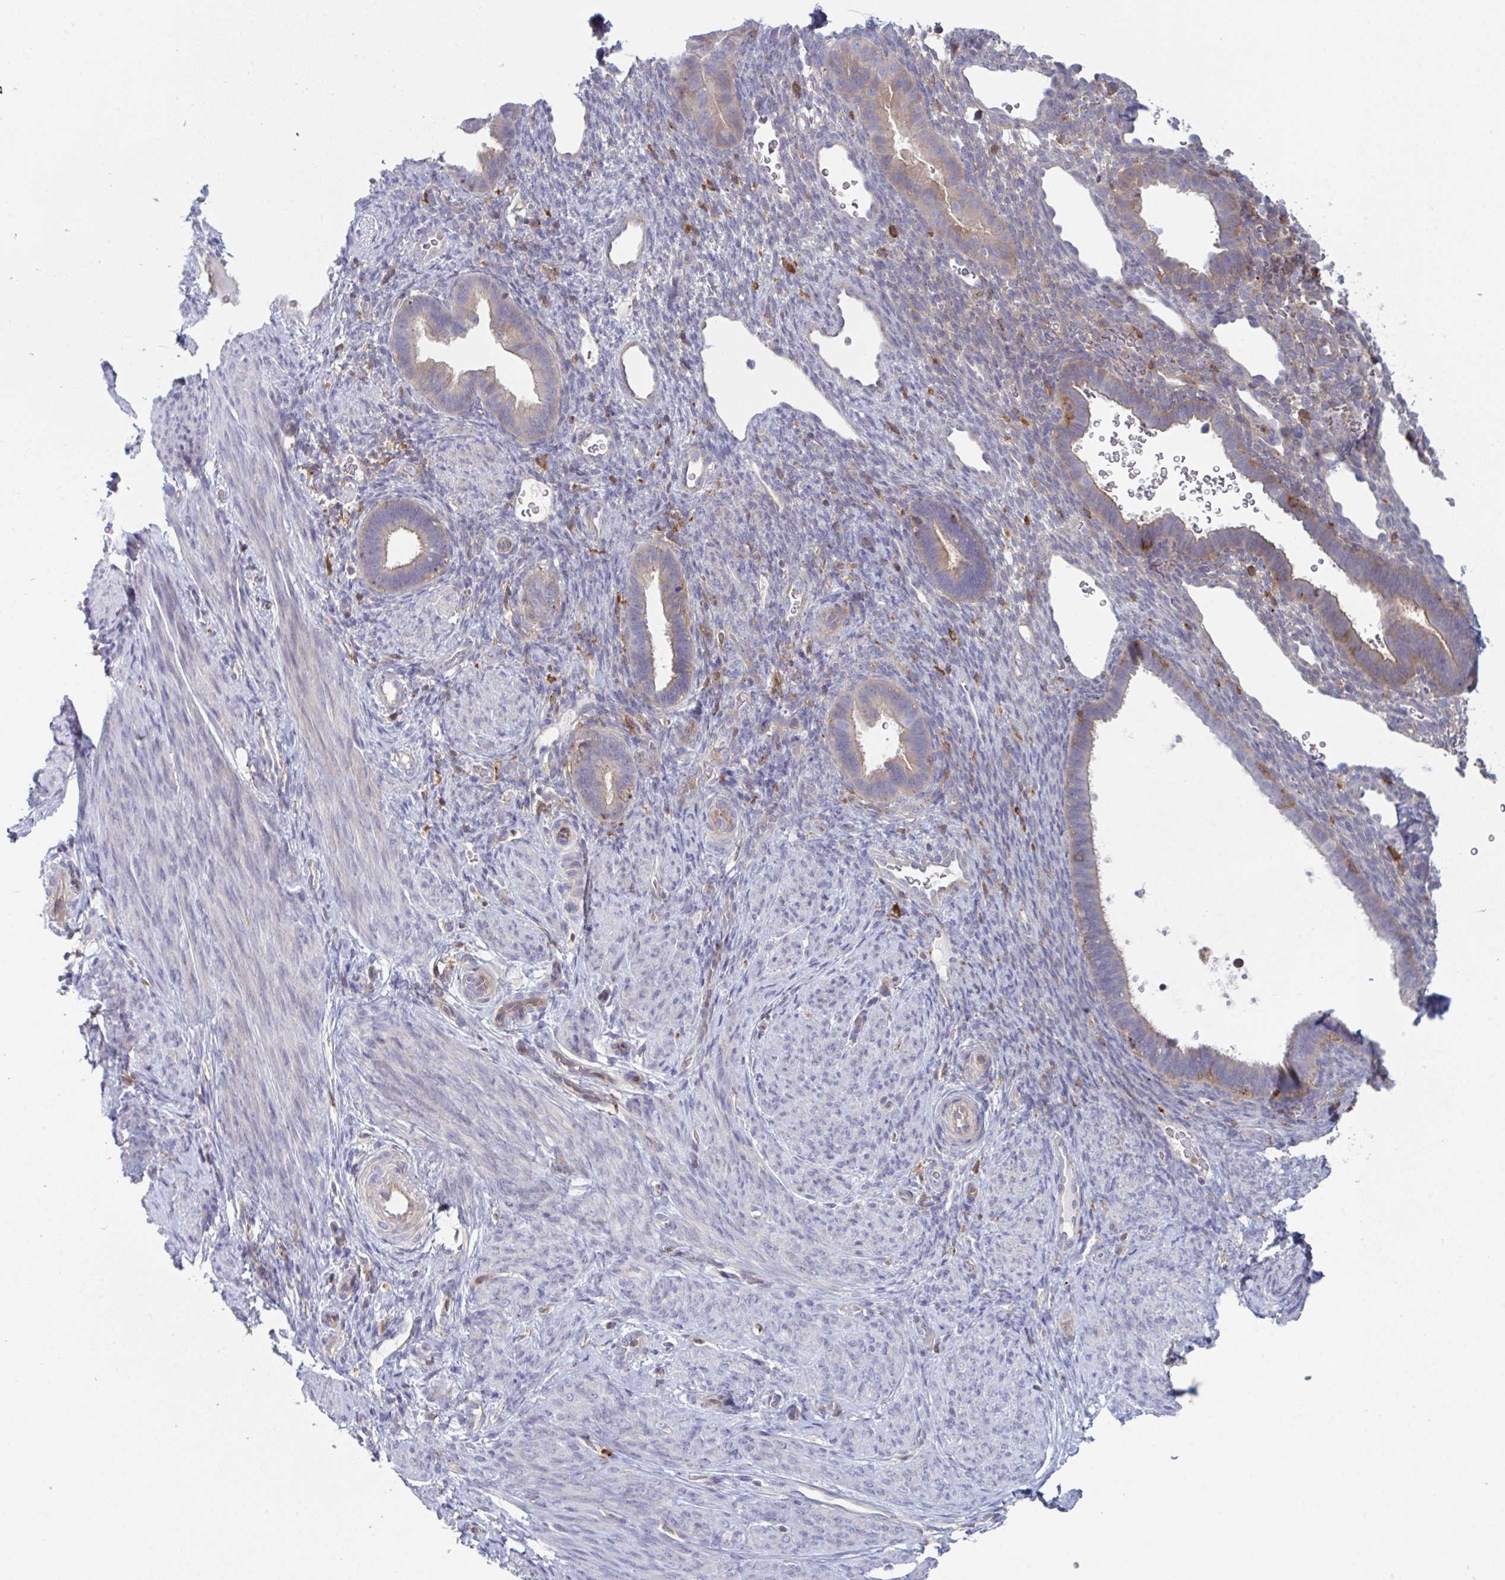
{"staining": {"intensity": "negative", "quantity": "none", "location": "none"}, "tissue": "endometrium", "cell_type": "Cells in endometrial stroma", "image_type": "normal", "snomed": [{"axis": "morphology", "description": "Normal tissue, NOS"}, {"axis": "topography", "description": "Endometrium"}], "caption": "Immunohistochemistry of unremarkable human endometrium exhibits no staining in cells in endometrial stroma.", "gene": "DISP2", "patient": {"sex": "female", "age": 34}}